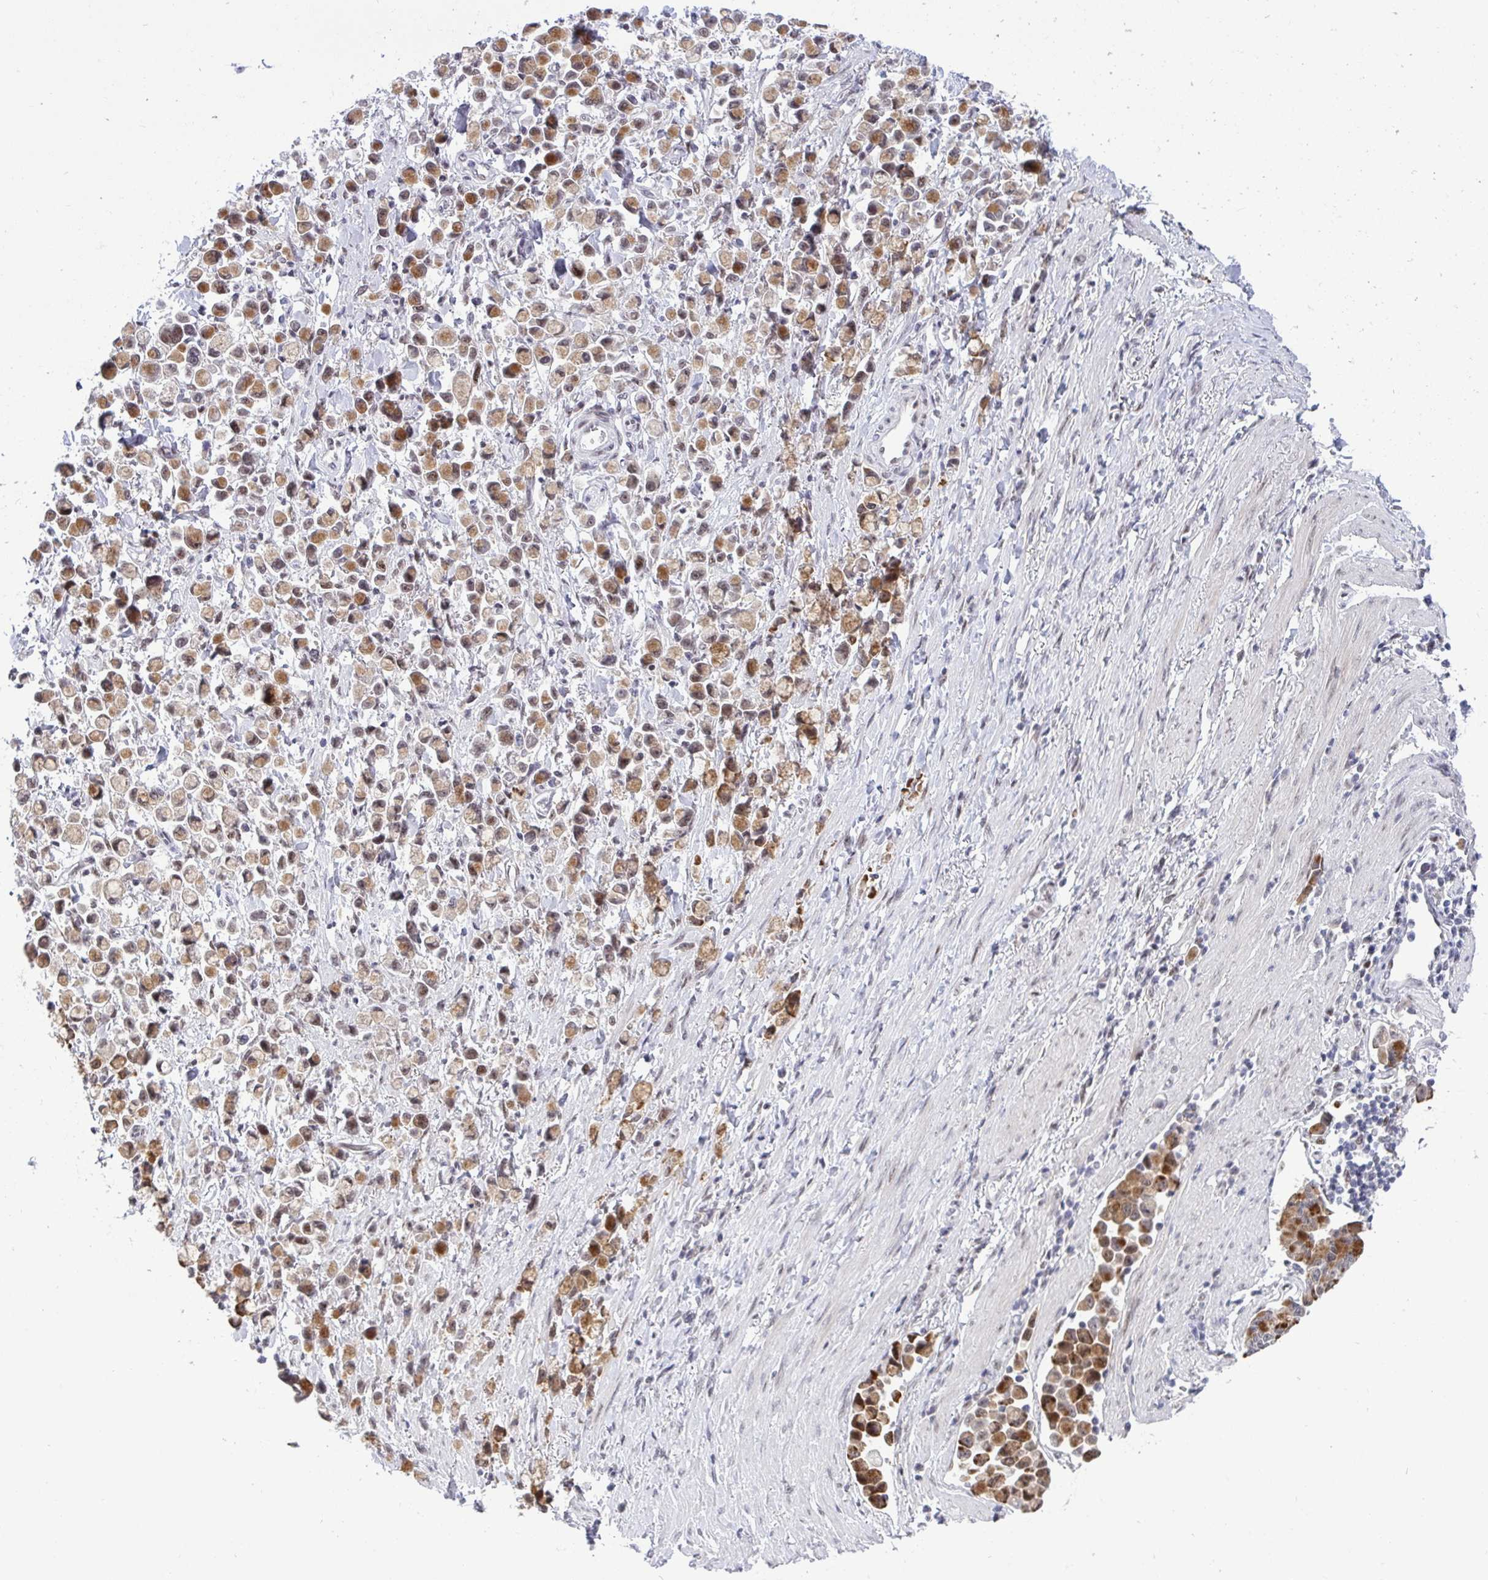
{"staining": {"intensity": "moderate", "quantity": ">75%", "location": "cytoplasmic/membranous,nuclear"}, "tissue": "stomach cancer", "cell_type": "Tumor cells", "image_type": "cancer", "snomed": [{"axis": "morphology", "description": "Adenocarcinoma, NOS"}, {"axis": "topography", "description": "Stomach"}], "caption": "This is a photomicrograph of immunohistochemistry staining of stomach cancer (adenocarcinoma), which shows moderate expression in the cytoplasmic/membranous and nuclear of tumor cells.", "gene": "WBP11", "patient": {"sex": "female", "age": 81}}